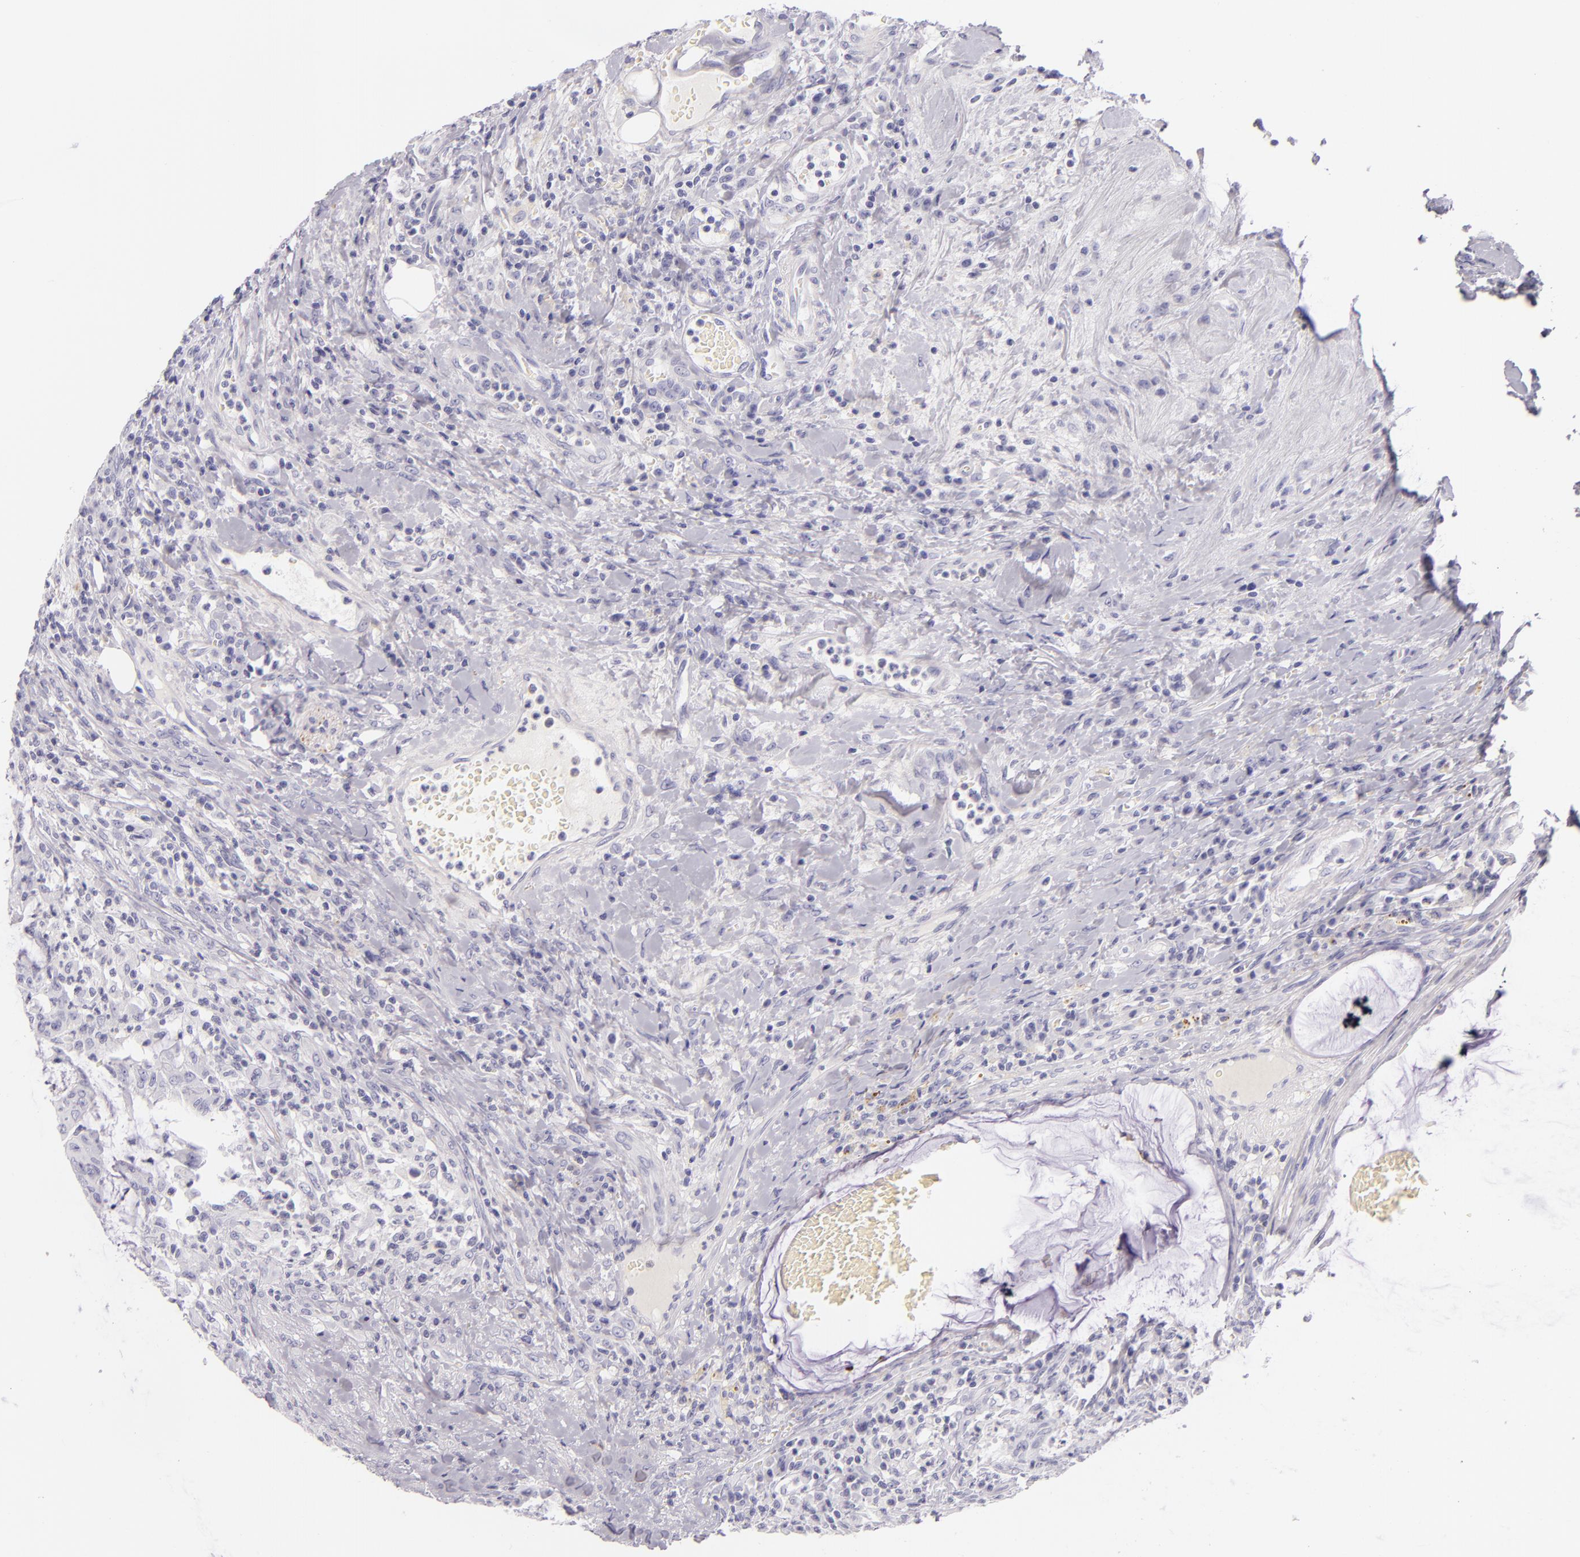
{"staining": {"intensity": "negative", "quantity": "none", "location": "none"}, "tissue": "colorectal cancer", "cell_type": "Tumor cells", "image_type": "cancer", "snomed": [{"axis": "morphology", "description": "Adenocarcinoma, NOS"}, {"axis": "topography", "description": "Colon"}], "caption": "The immunohistochemistry (IHC) image has no significant positivity in tumor cells of colorectal cancer tissue.", "gene": "INA", "patient": {"sex": "male", "age": 54}}